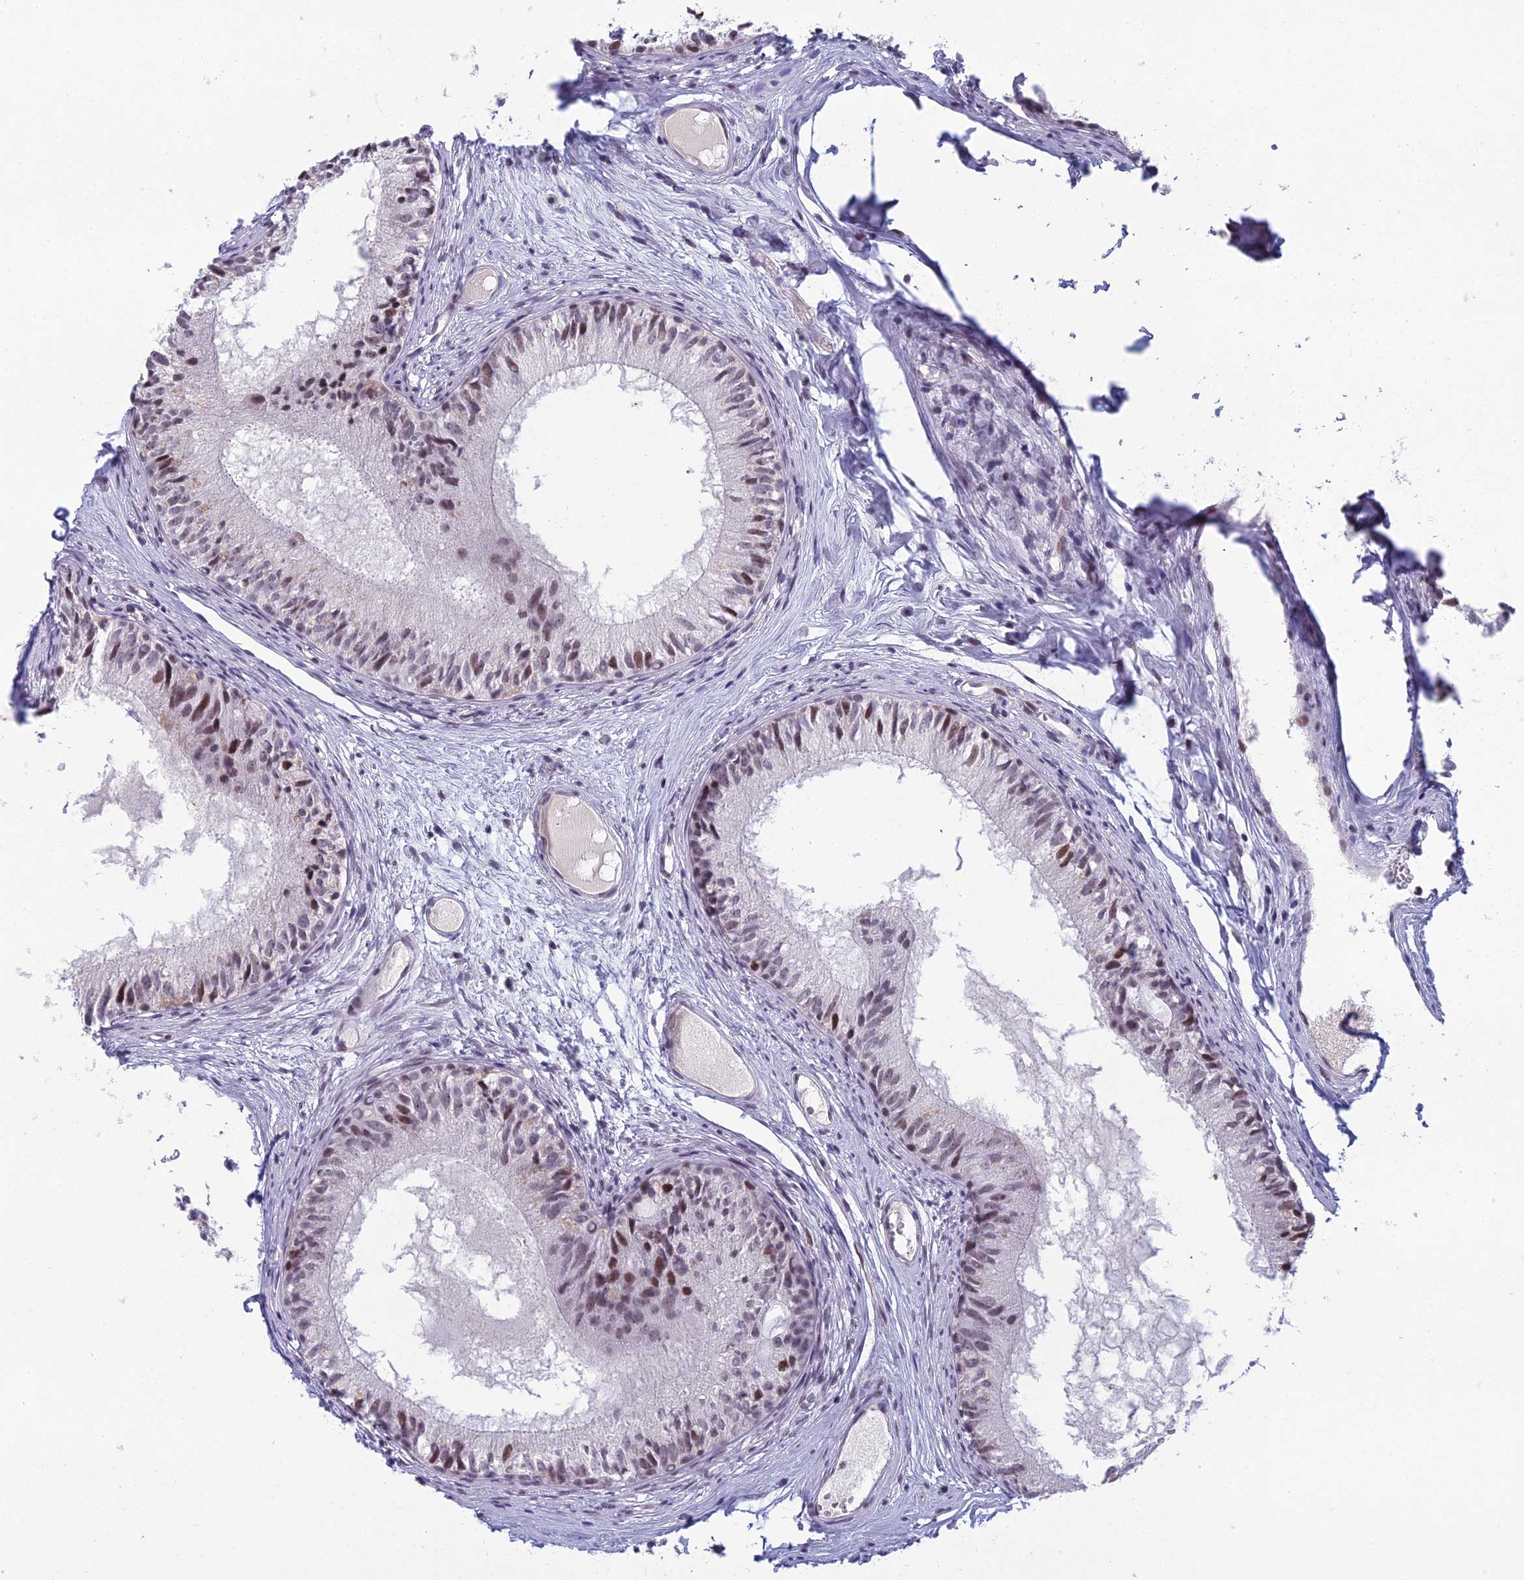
{"staining": {"intensity": "moderate", "quantity": "<25%", "location": "nuclear"}, "tissue": "epididymis", "cell_type": "Glandular cells", "image_type": "normal", "snomed": [{"axis": "morphology", "description": "Normal tissue, NOS"}, {"axis": "morphology", "description": "Seminoma in situ"}, {"axis": "topography", "description": "Testis"}, {"axis": "topography", "description": "Epididymis"}], "caption": "This image reveals immunohistochemistry (IHC) staining of benign epididymis, with low moderate nuclear positivity in about <25% of glandular cells.", "gene": "RGS17", "patient": {"sex": "male", "age": 28}}